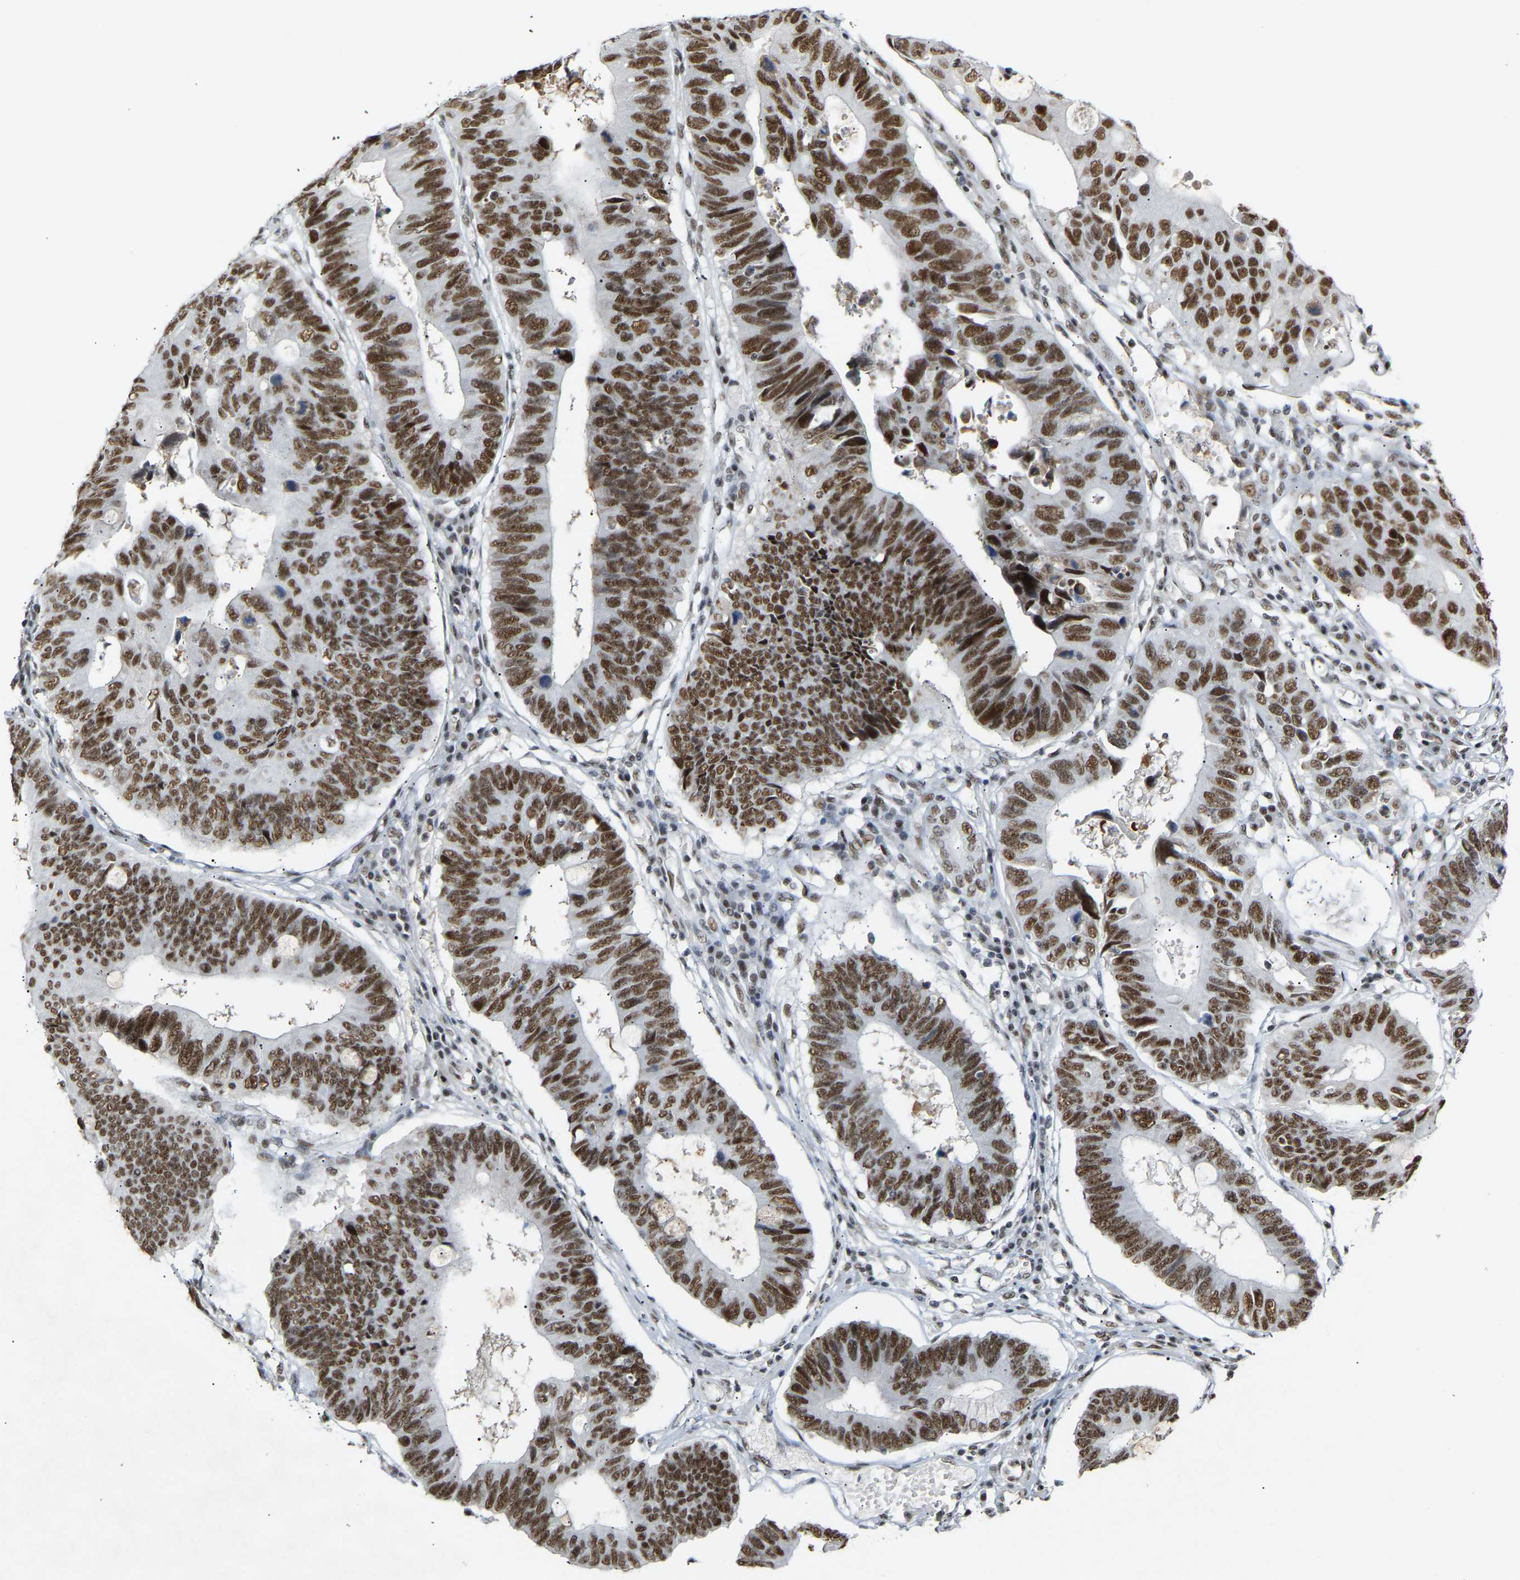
{"staining": {"intensity": "strong", "quantity": ">75%", "location": "nuclear"}, "tissue": "stomach cancer", "cell_type": "Tumor cells", "image_type": "cancer", "snomed": [{"axis": "morphology", "description": "Adenocarcinoma, NOS"}, {"axis": "topography", "description": "Stomach"}], "caption": "High-power microscopy captured an IHC micrograph of adenocarcinoma (stomach), revealing strong nuclear staining in about >75% of tumor cells.", "gene": "NELFB", "patient": {"sex": "male", "age": 59}}